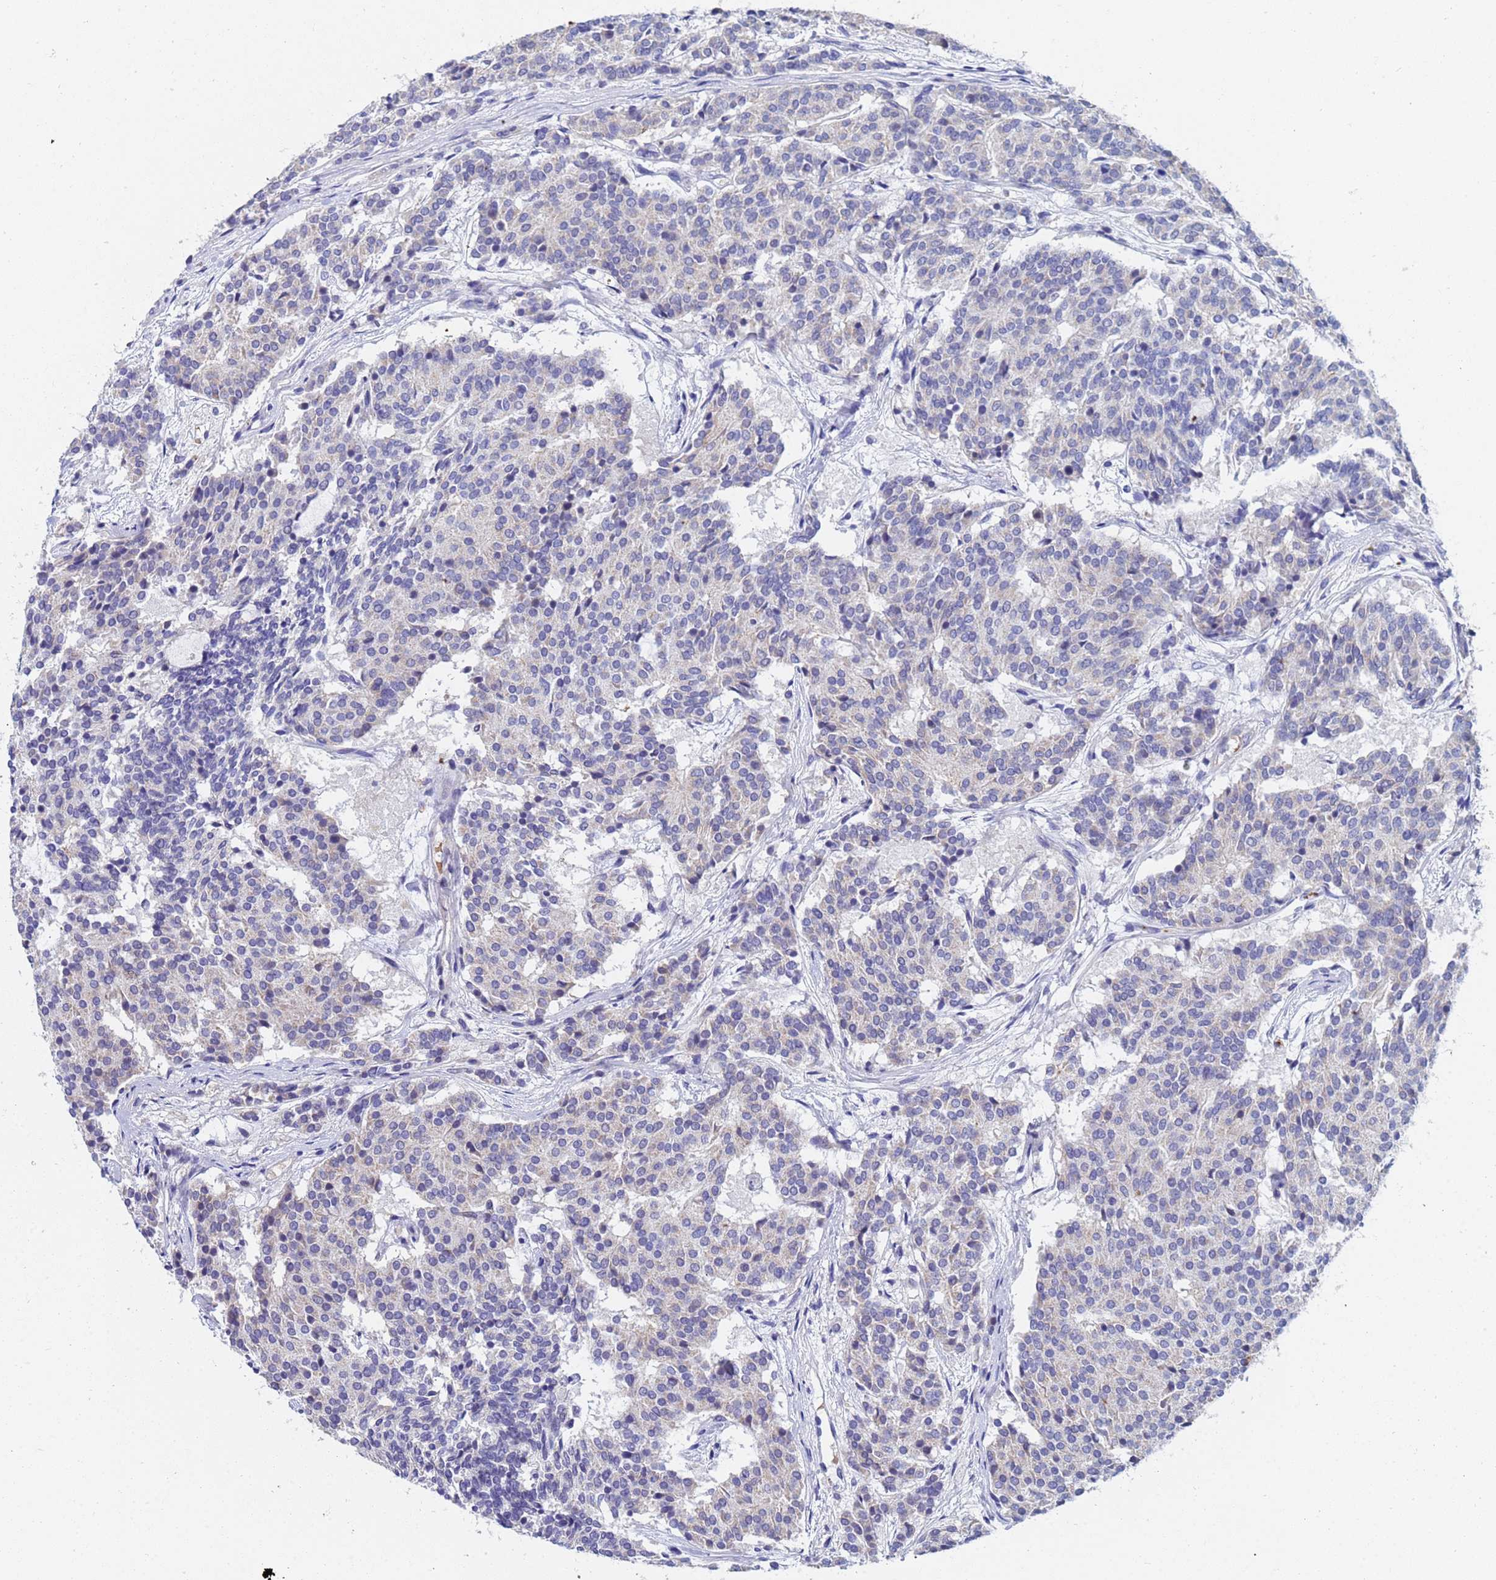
{"staining": {"intensity": "negative", "quantity": "none", "location": "none"}, "tissue": "carcinoid", "cell_type": "Tumor cells", "image_type": "cancer", "snomed": [{"axis": "morphology", "description": "Carcinoid, malignant, NOS"}, {"axis": "topography", "description": "Pancreas"}], "caption": "The histopathology image demonstrates no significant positivity in tumor cells of carcinoid. (Brightfield microscopy of DAB (3,3'-diaminobenzidine) immunohistochemistry (IHC) at high magnification).", "gene": "IHO1", "patient": {"sex": "female", "age": 54}}